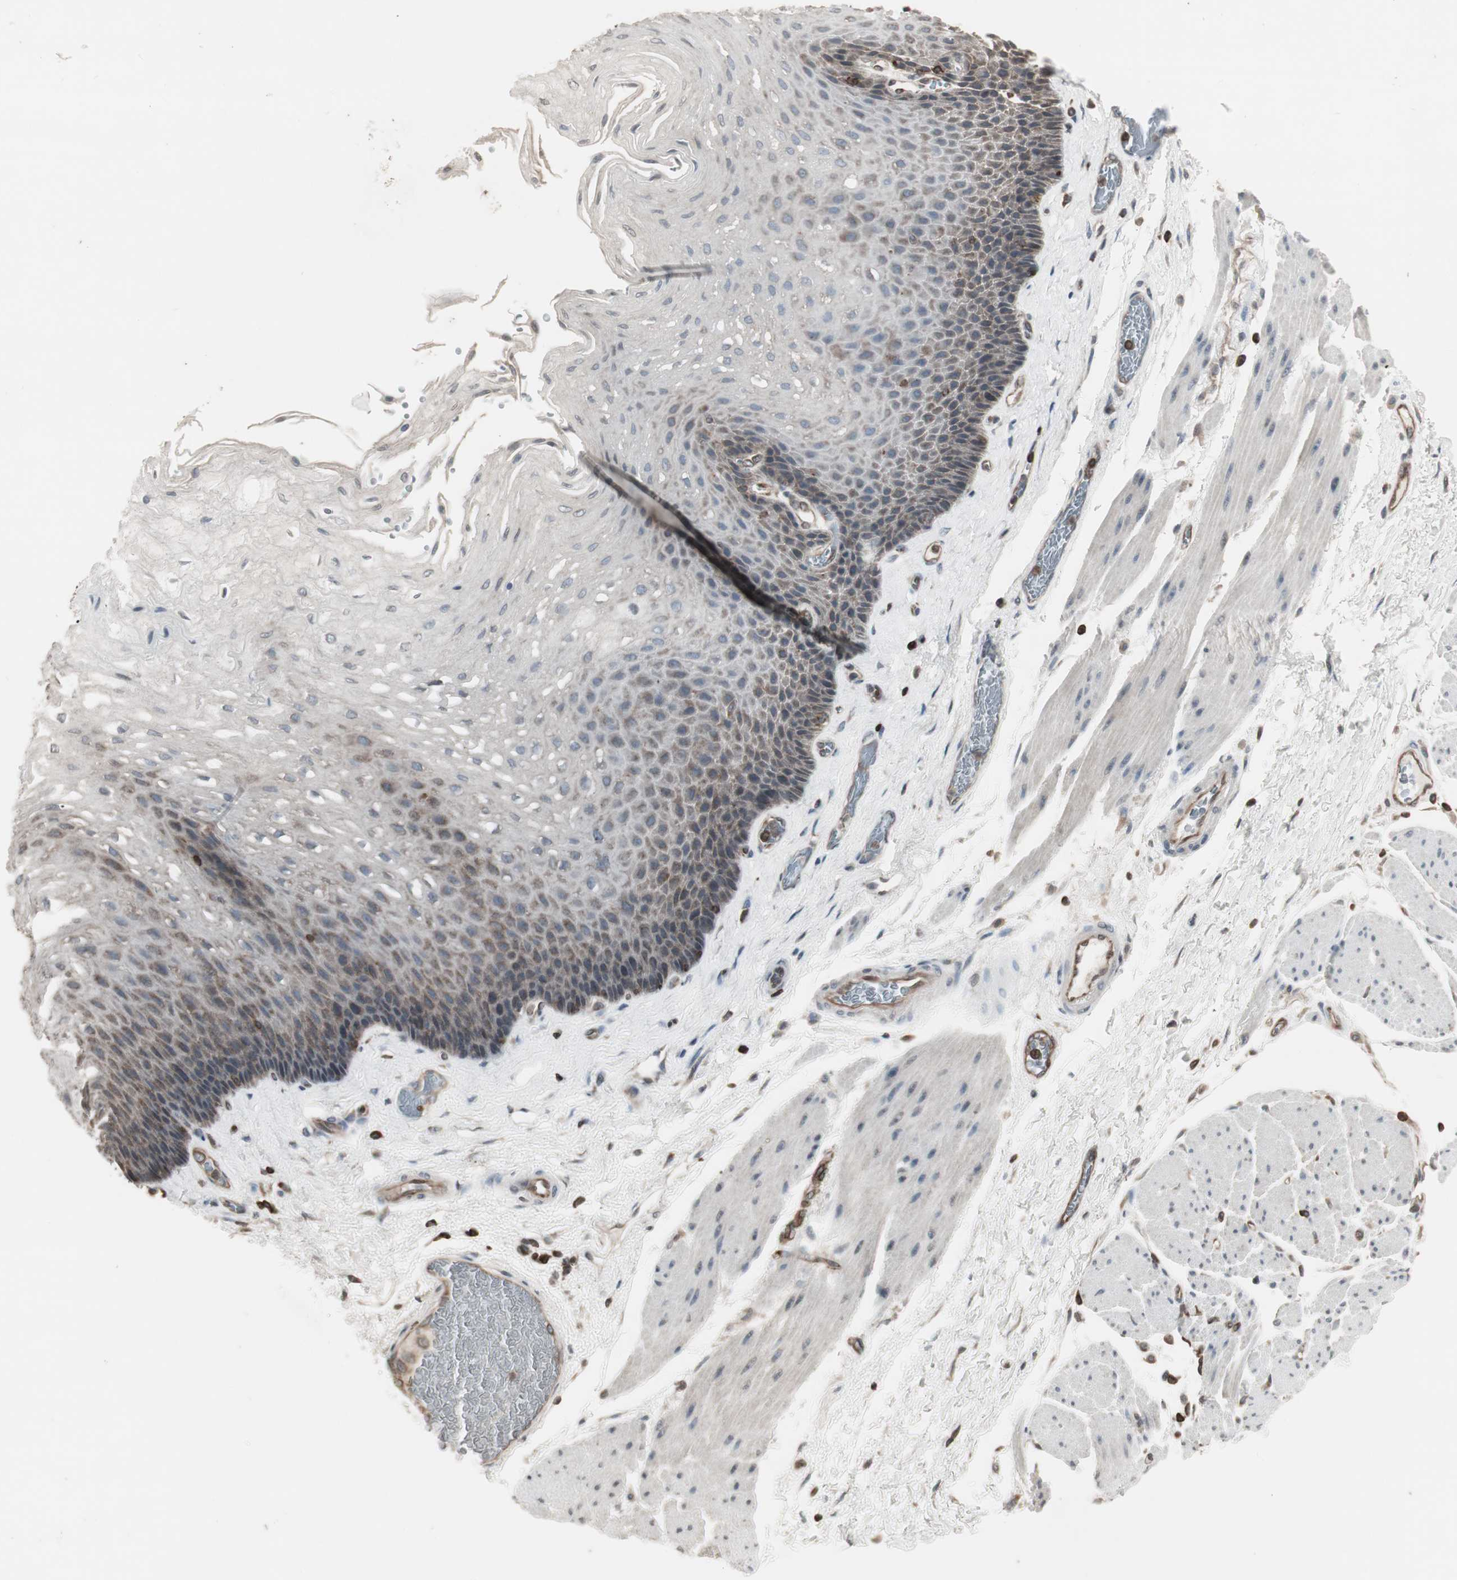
{"staining": {"intensity": "moderate", "quantity": "<25%", "location": "cytoplasmic/membranous"}, "tissue": "esophagus", "cell_type": "Squamous epithelial cells", "image_type": "normal", "snomed": [{"axis": "morphology", "description": "Normal tissue, NOS"}, {"axis": "topography", "description": "Esophagus"}], "caption": "An immunohistochemistry (IHC) micrograph of benign tissue is shown. Protein staining in brown labels moderate cytoplasmic/membranous positivity in esophagus within squamous epithelial cells.", "gene": "ARHGEF1", "patient": {"sex": "female", "age": 72}}